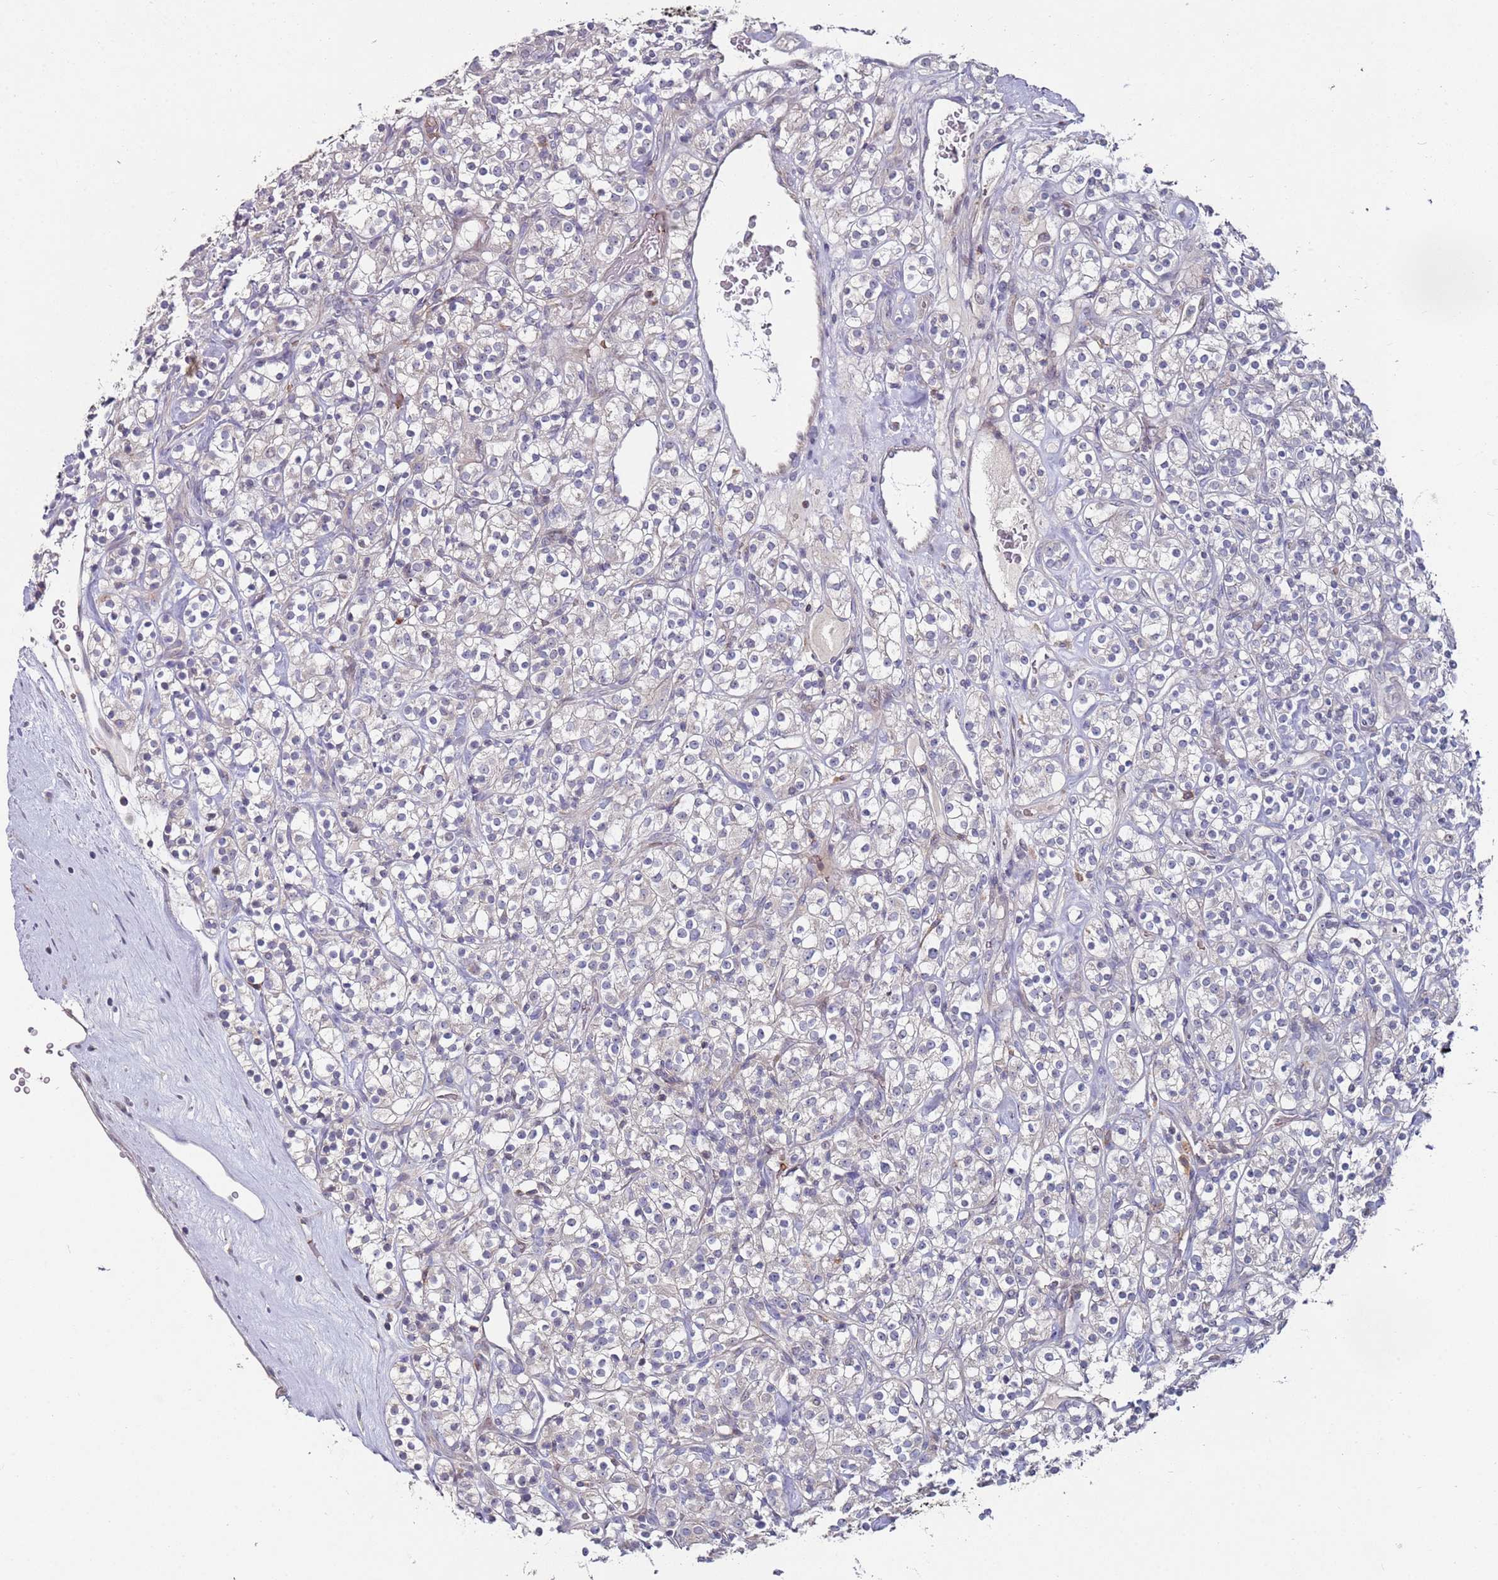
{"staining": {"intensity": "negative", "quantity": "none", "location": "none"}, "tissue": "renal cancer", "cell_type": "Tumor cells", "image_type": "cancer", "snomed": [{"axis": "morphology", "description": "Adenocarcinoma, NOS"}, {"axis": "topography", "description": "Kidney"}], "caption": "Protein analysis of renal cancer demonstrates no significant positivity in tumor cells.", "gene": "LACC1", "patient": {"sex": "male", "age": 77}}